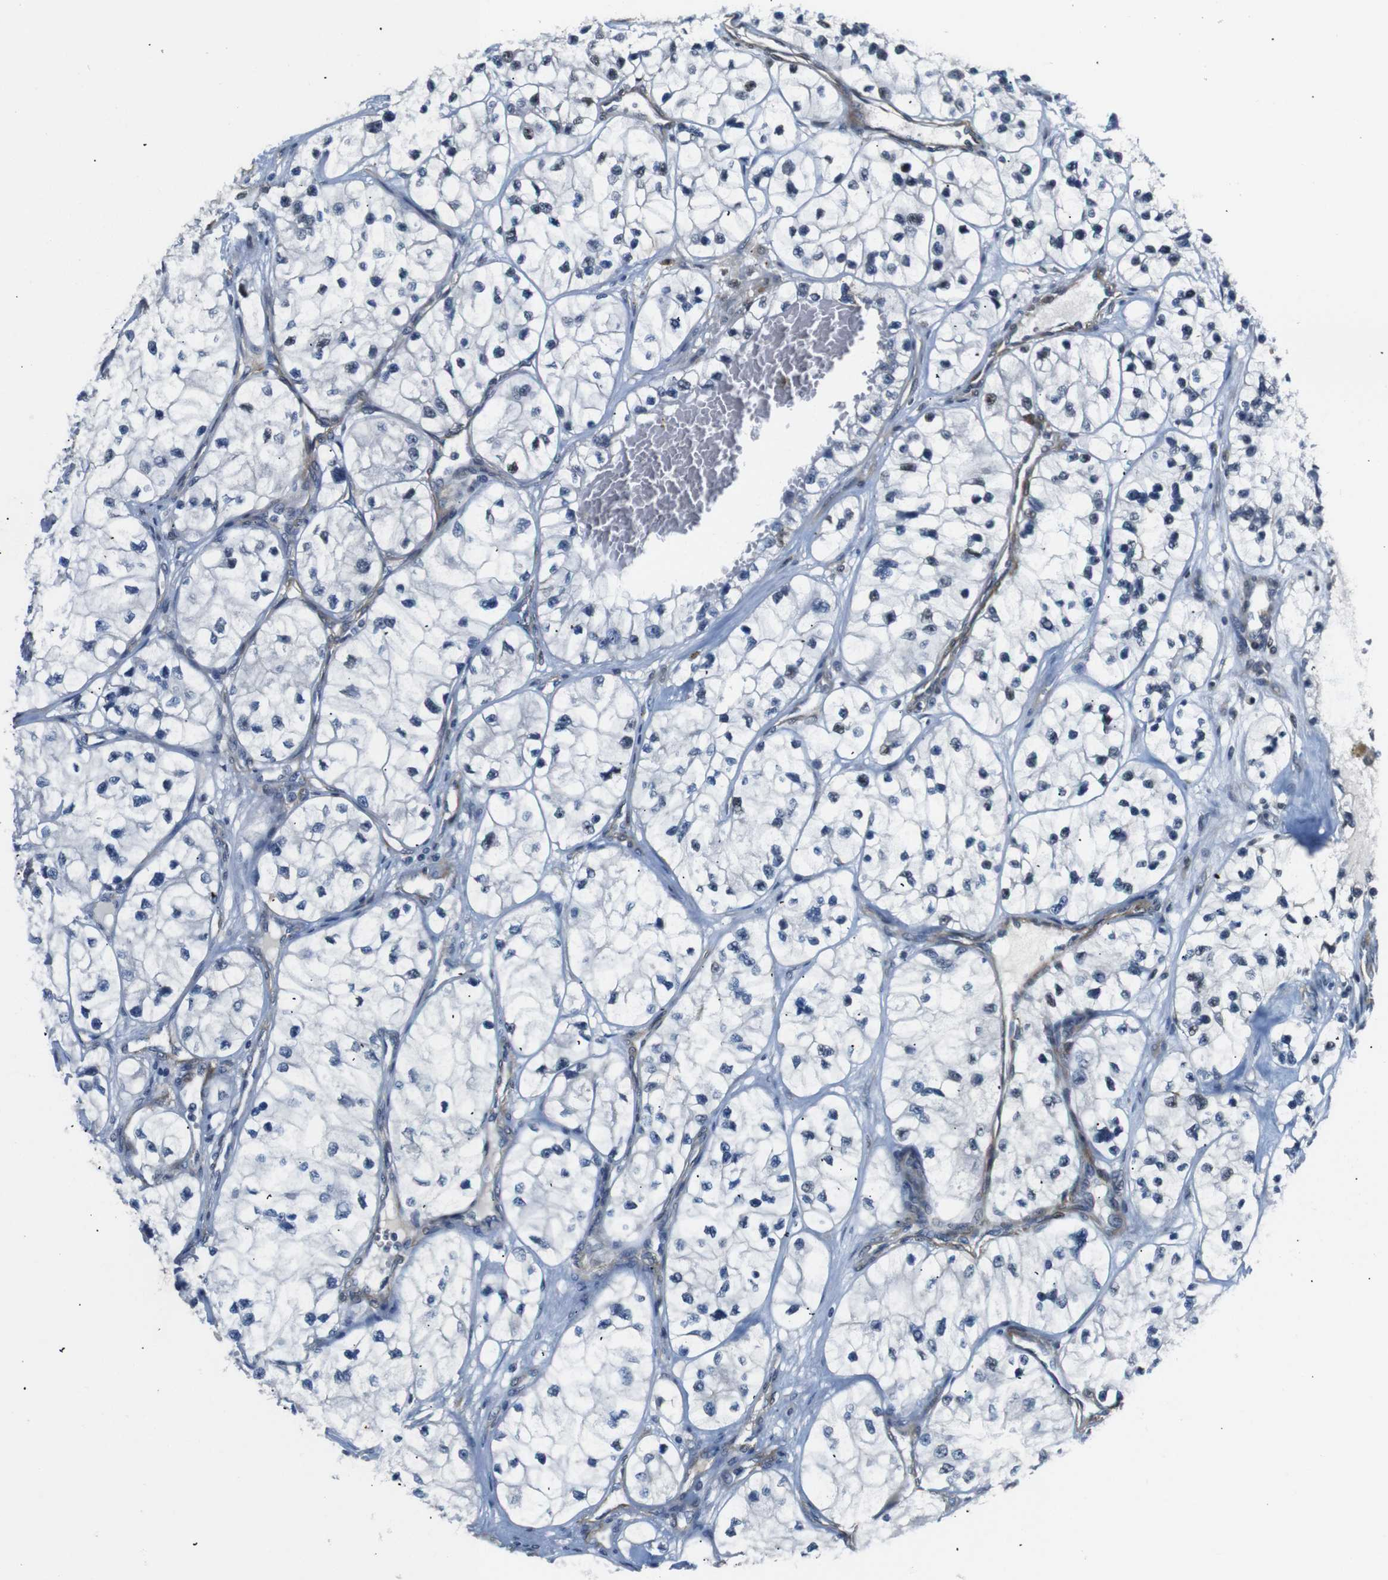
{"staining": {"intensity": "negative", "quantity": "none", "location": "none"}, "tissue": "renal cancer", "cell_type": "Tumor cells", "image_type": "cancer", "snomed": [{"axis": "morphology", "description": "Adenocarcinoma, NOS"}, {"axis": "topography", "description": "Kidney"}], "caption": "IHC histopathology image of neoplastic tissue: human renal adenocarcinoma stained with DAB demonstrates no significant protein positivity in tumor cells.", "gene": "PARN", "patient": {"sex": "female", "age": 57}}